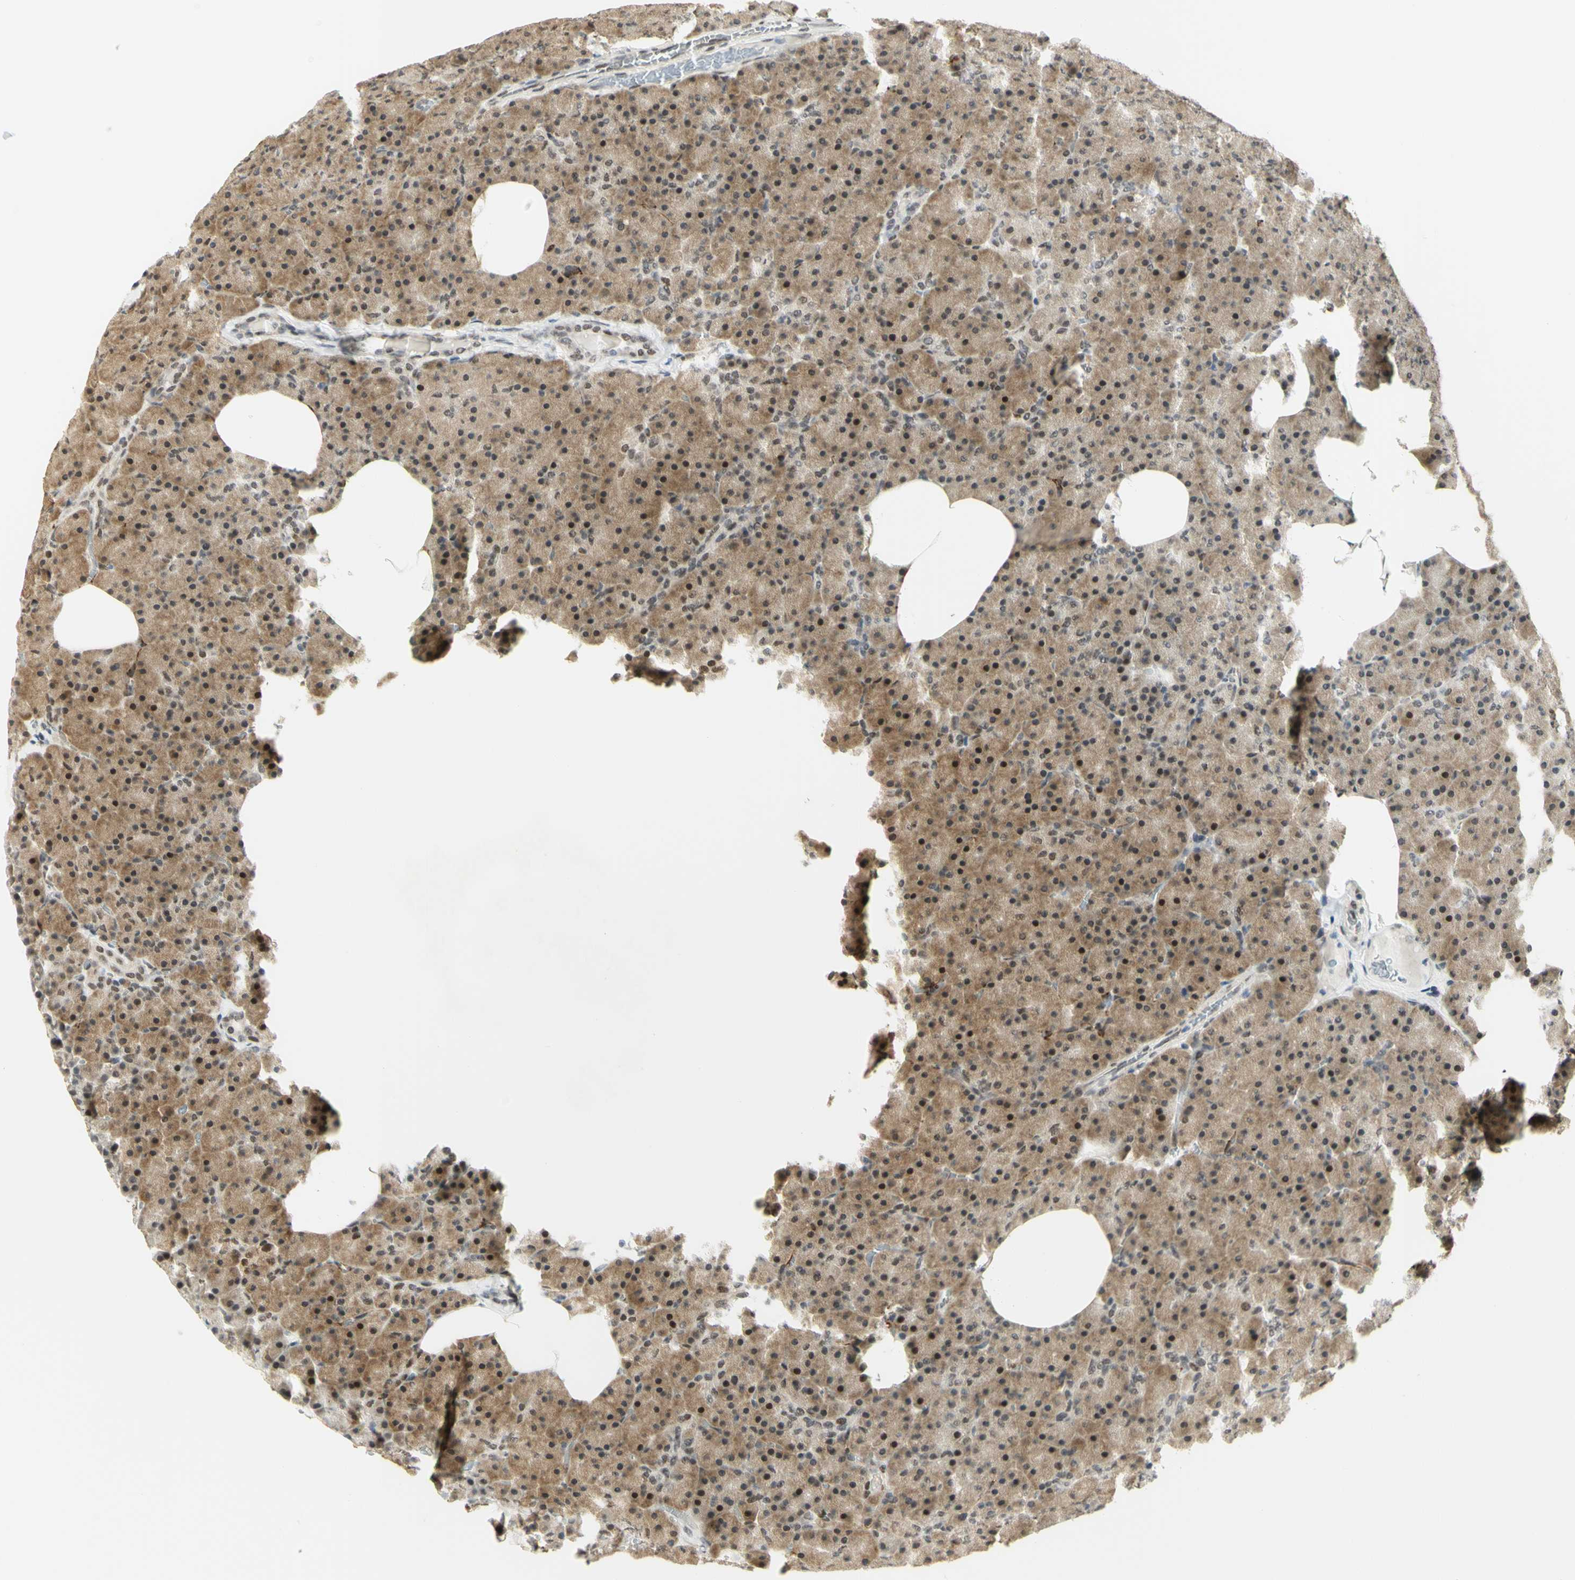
{"staining": {"intensity": "moderate", "quantity": ">75%", "location": "cytoplasmic/membranous,nuclear"}, "tissue": "pancreas", "cell_type": "Exocrine glandular cells", "image_type": "normal", "snomed": [{"axis": "morphology", "description": "Normal tissue, NOS"}, {"axis": "topography", "description": "Pancreas"}], "caption": "A photomicrograph showing moderate cytoplasmic/membranous,nuclear positivity in approximately >75% of exocrine glandular cells in unremarkable pancreas, as visualized by brown immunohistochemical staining.", "gene": "DDX1", "patient": {"sex": "female", "age": 35}}